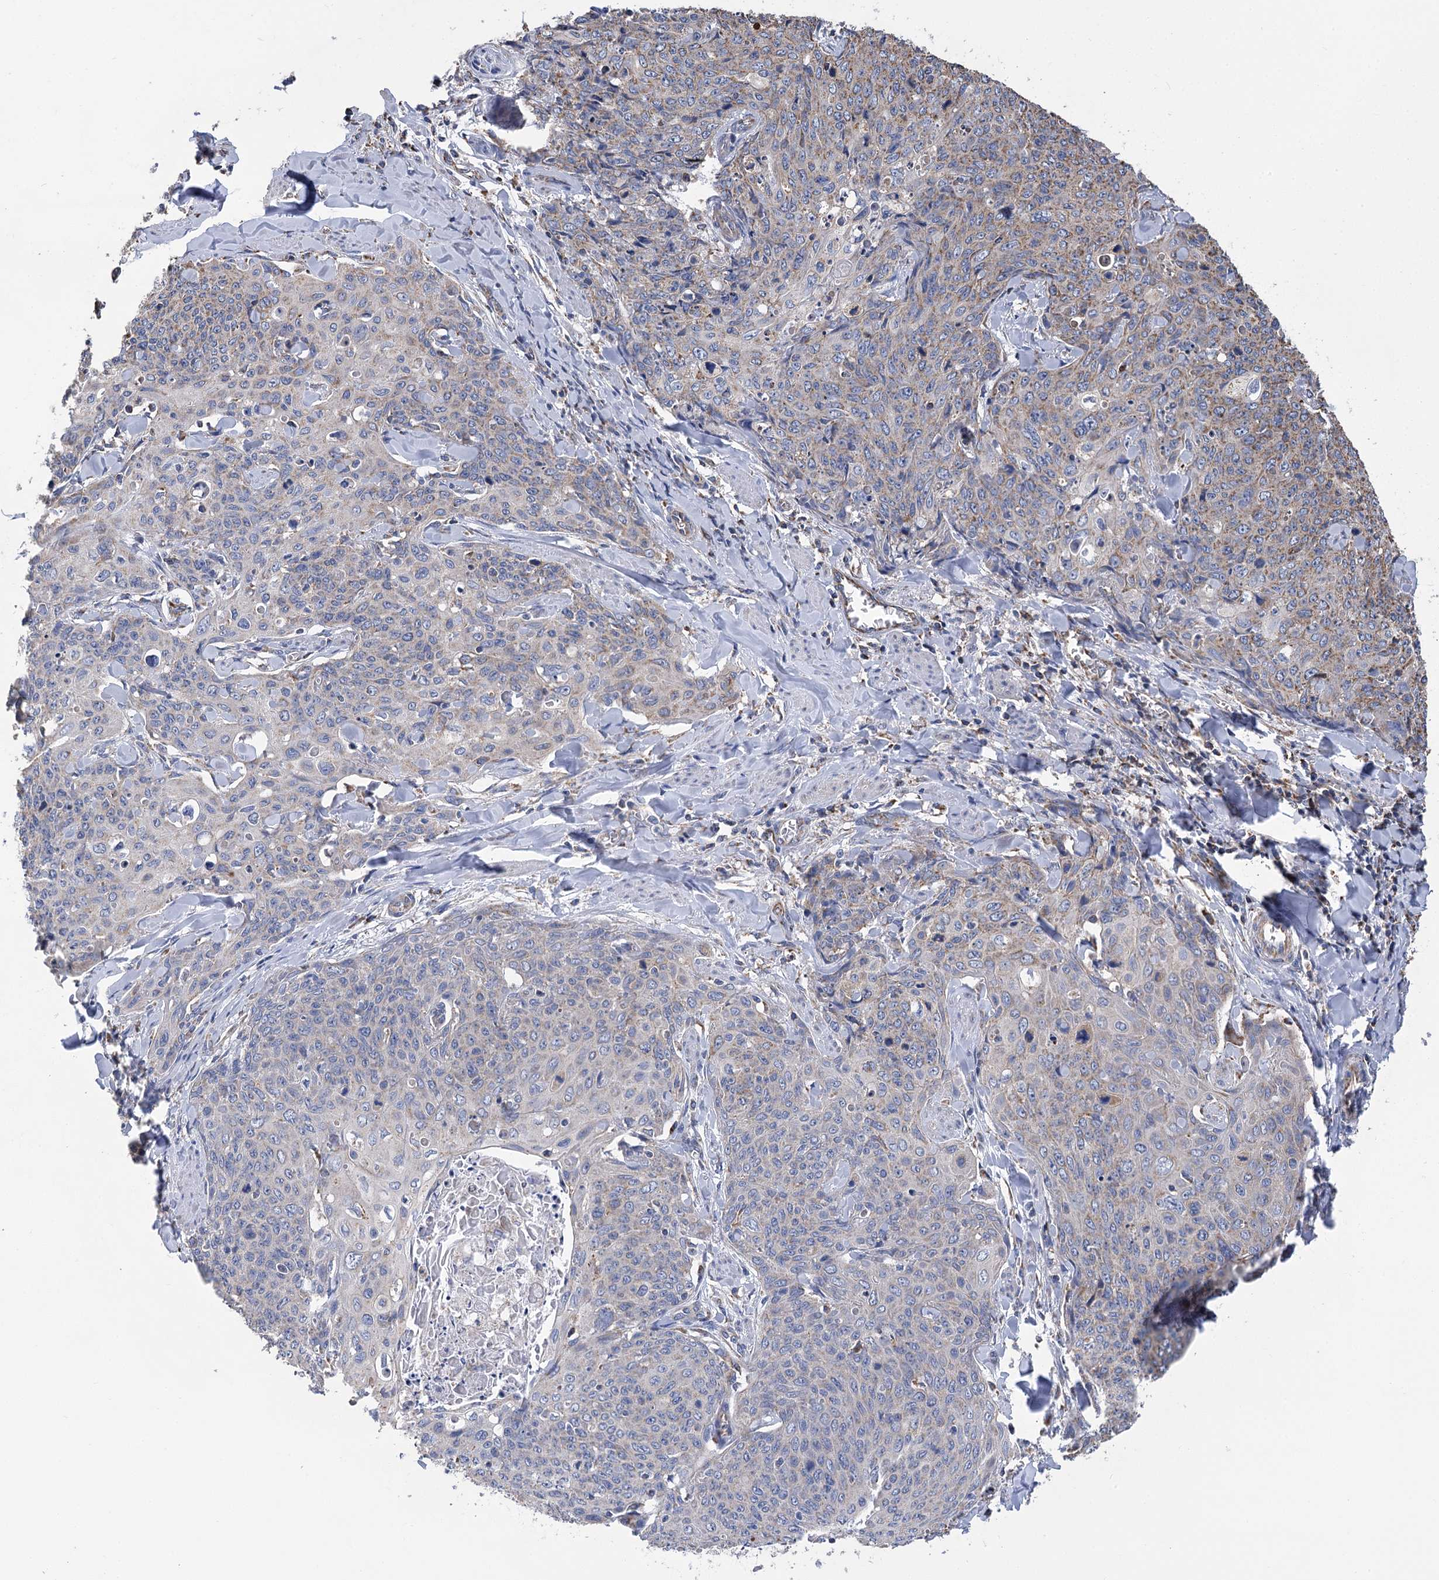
{"staining": {"intensity": "weak", "quantity": "<25%", "location": "cytoplasmic/membranous"}, "tissue": "skin cancer", "cell_type": "Tumor cells", "image_type": "cancer", "snomed": [{"axis": "morphology", "description": "Squamous cell carcinoma, NOS"}, {"axis": "topography", "description": "Skin"}, {"axis": "topography", "description": "Vulva"}], "caption": "A histopathology image of human skin squamous cell carcinoma is negative for staining in tumor cells.", "gene": "CCDC73", "patient": {"sex": "female", "age": 85}}